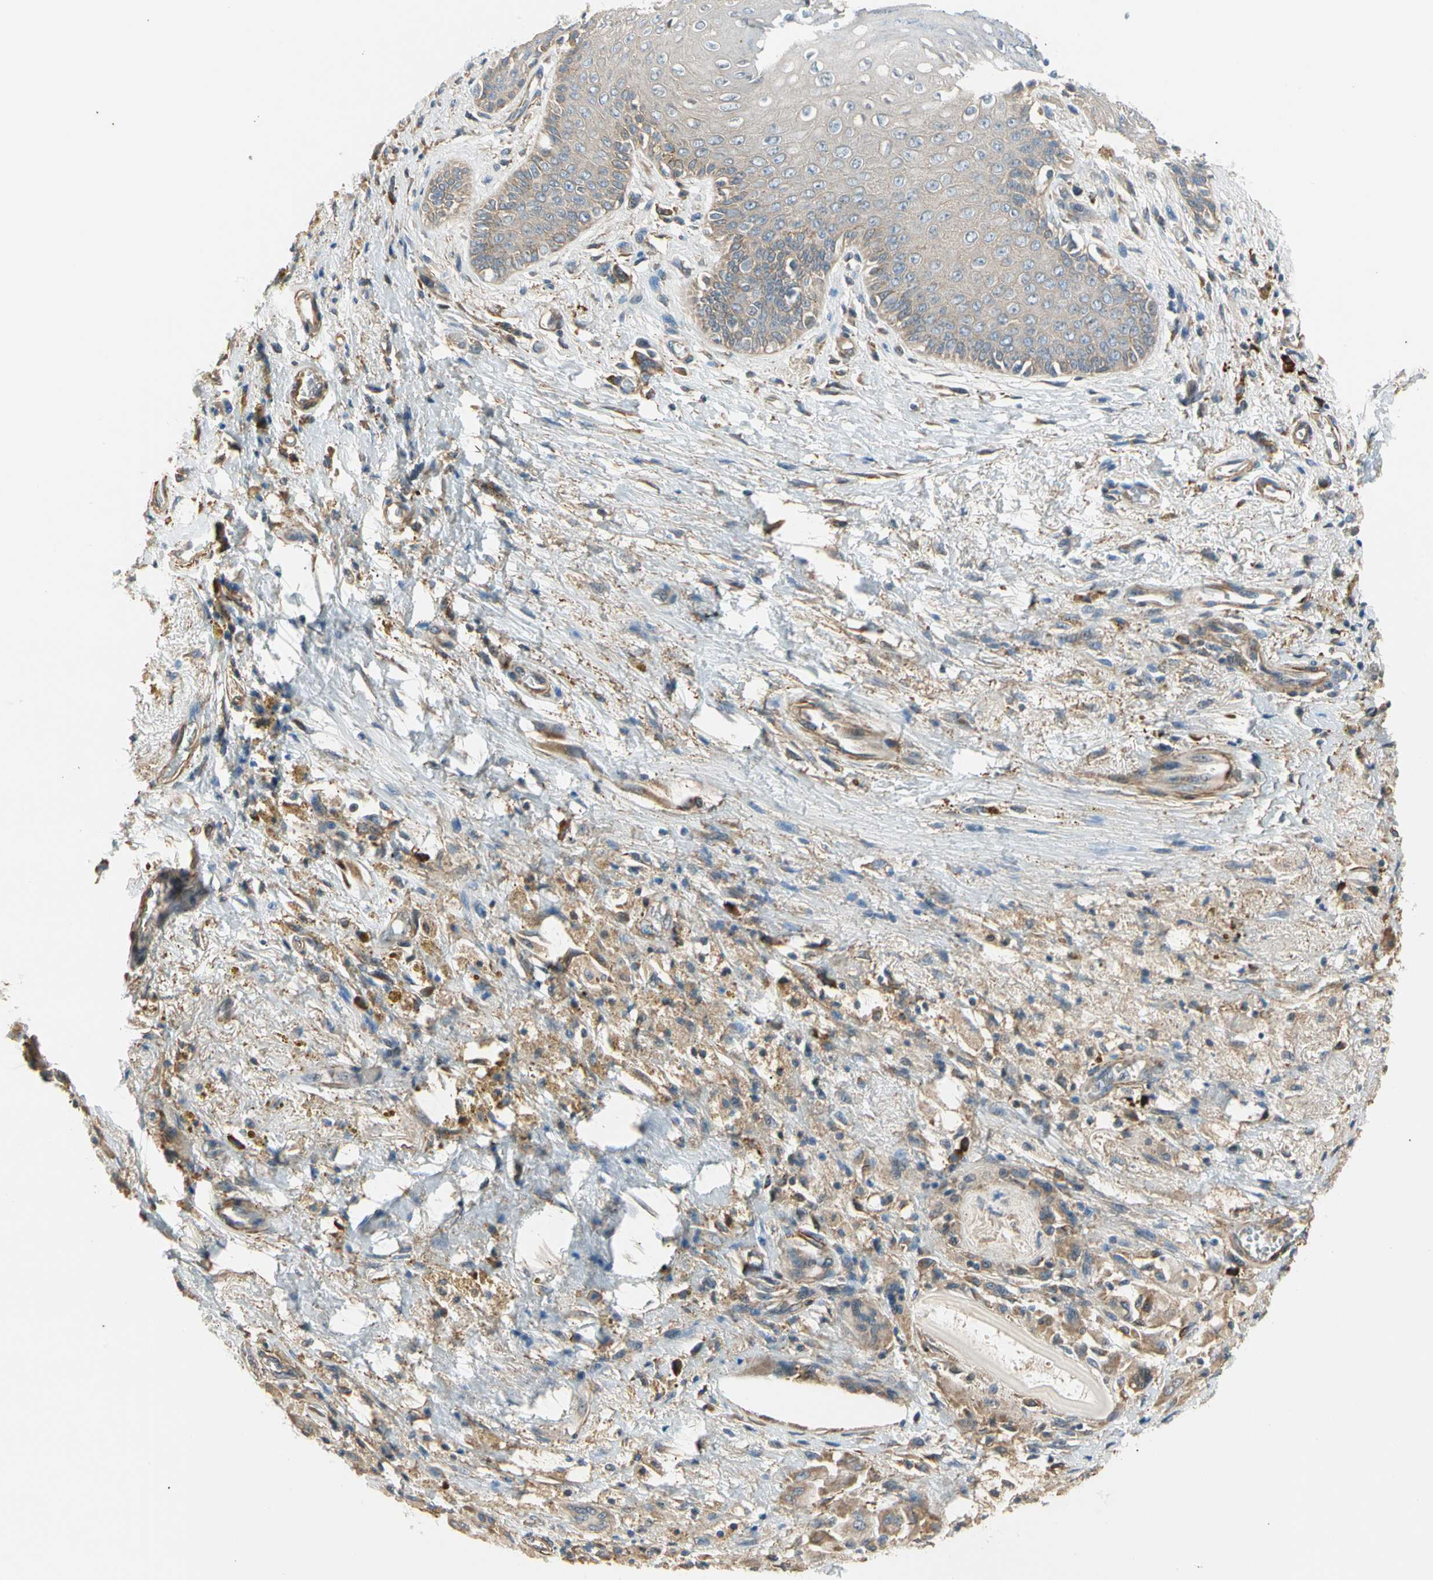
{"staining": {"intensity": "weak", "quantity": "25%-75%", "location": "cytoplasmic/membranous"}, "tissue": "skin", "cell_type": "Epidermal cells", "image_type": "normal", "snomed": [{"axis": "morphology", "description": "Normal tissue, NOS"}, {"axis": "topography", "description": "Anal"}], "caption": "Protein staining exhibits weak cytoplasmic/membranous positivity in about 25%-75% of epidermal cells in benign skin. Nuclei are stained in blue.", "gene": "LIMK2", "patient": {"sex": "female", "age": 46}}